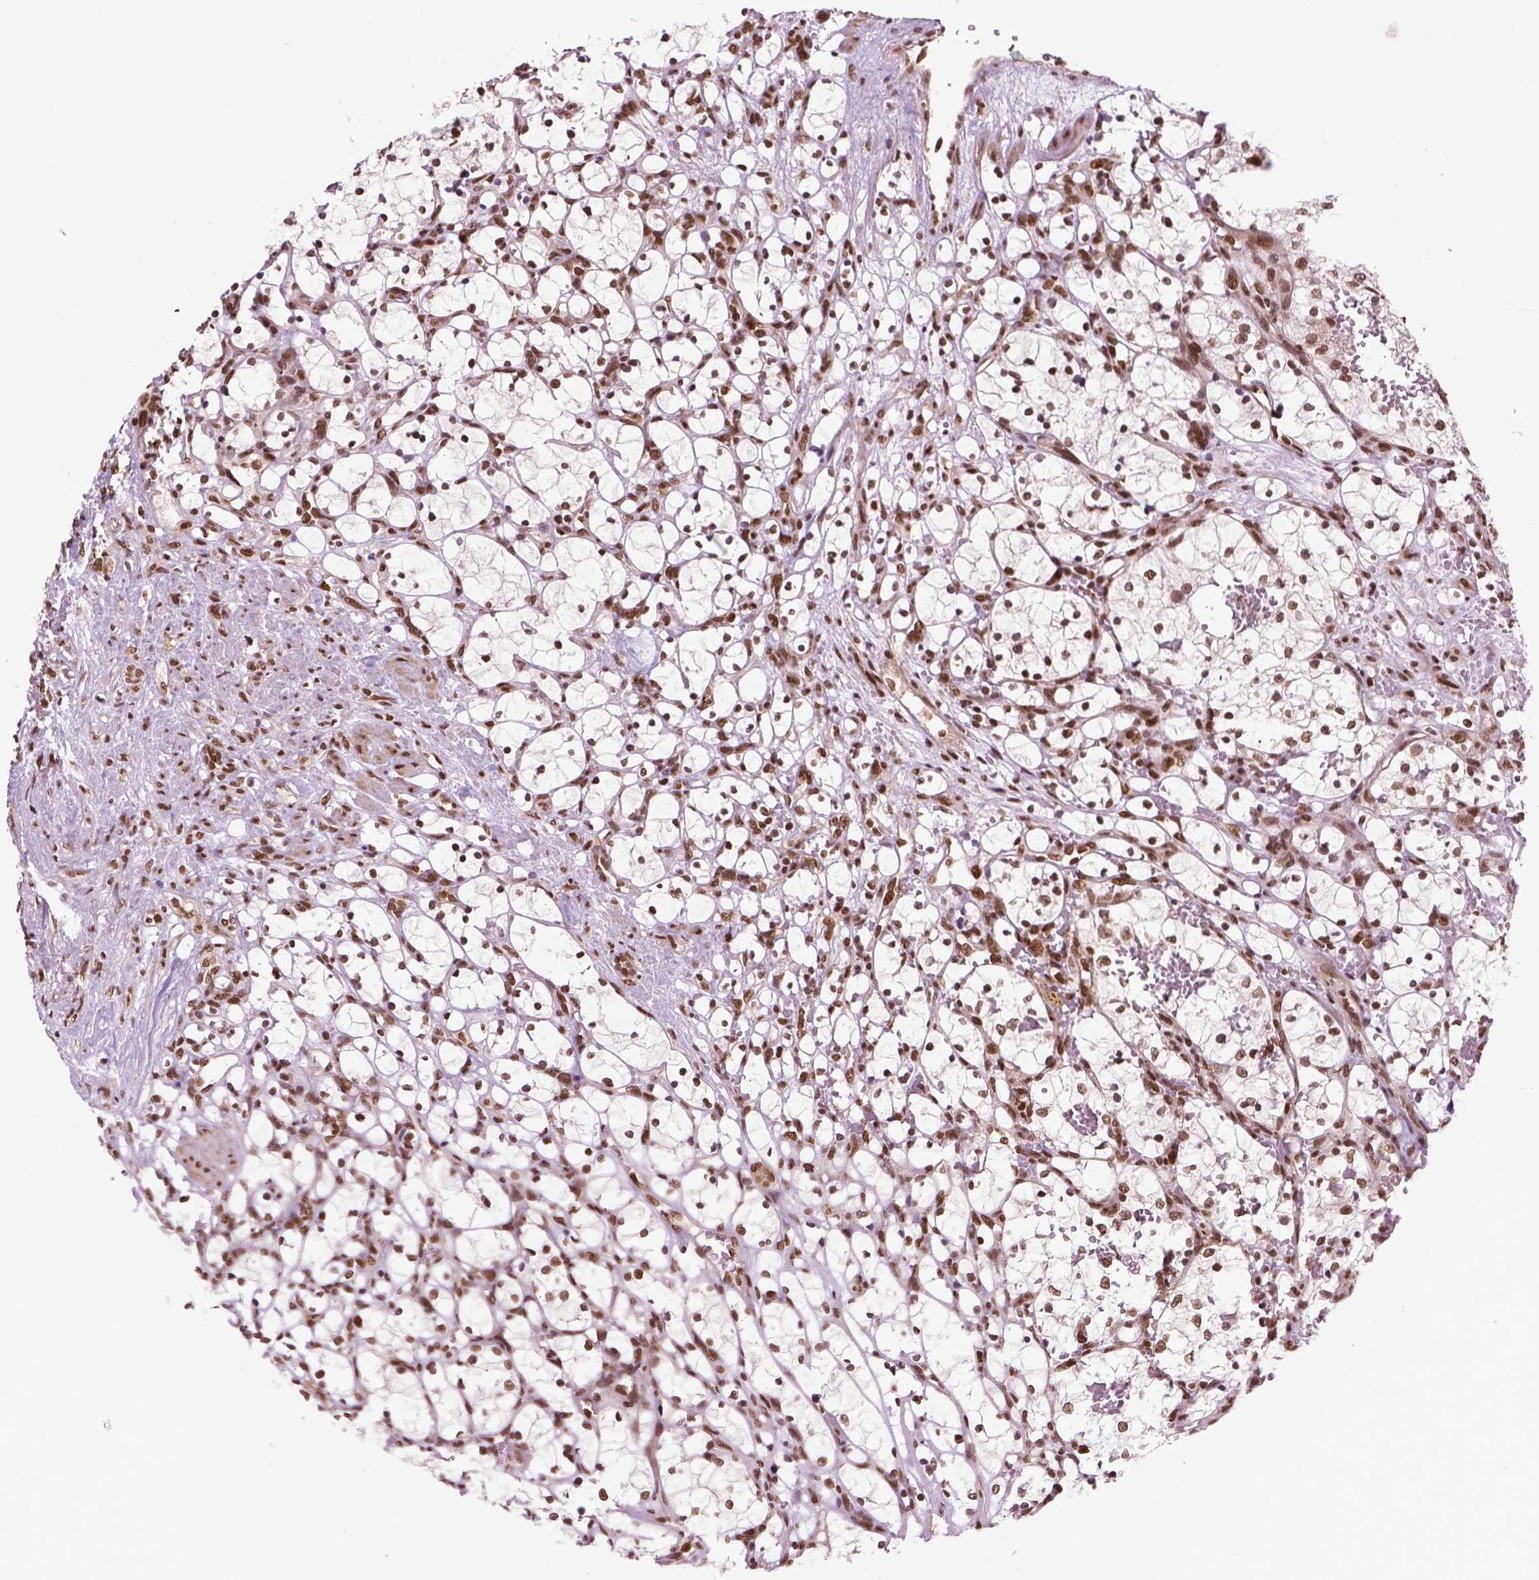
{"staining": {"intensity": "moderate", "quantity": ">75%", "location": "nuclear"}, "tissue": "renal cancer", "cell_type": "Tumor cells", "image_type": "cancer", "snomed": [{"axis": "morphology", "description": "Adenocarcinoma, NOS"}, {"axis": "topography", "description": "Kidney"}], "caption": "Immunohistochemistry of human adenocarcinoma (renal) displays medium levels of moderate nuclear expression in approximately >75% of tumor cells.", "gene": "SIRT6", "patient": {"sex": "female", "age": 69}}